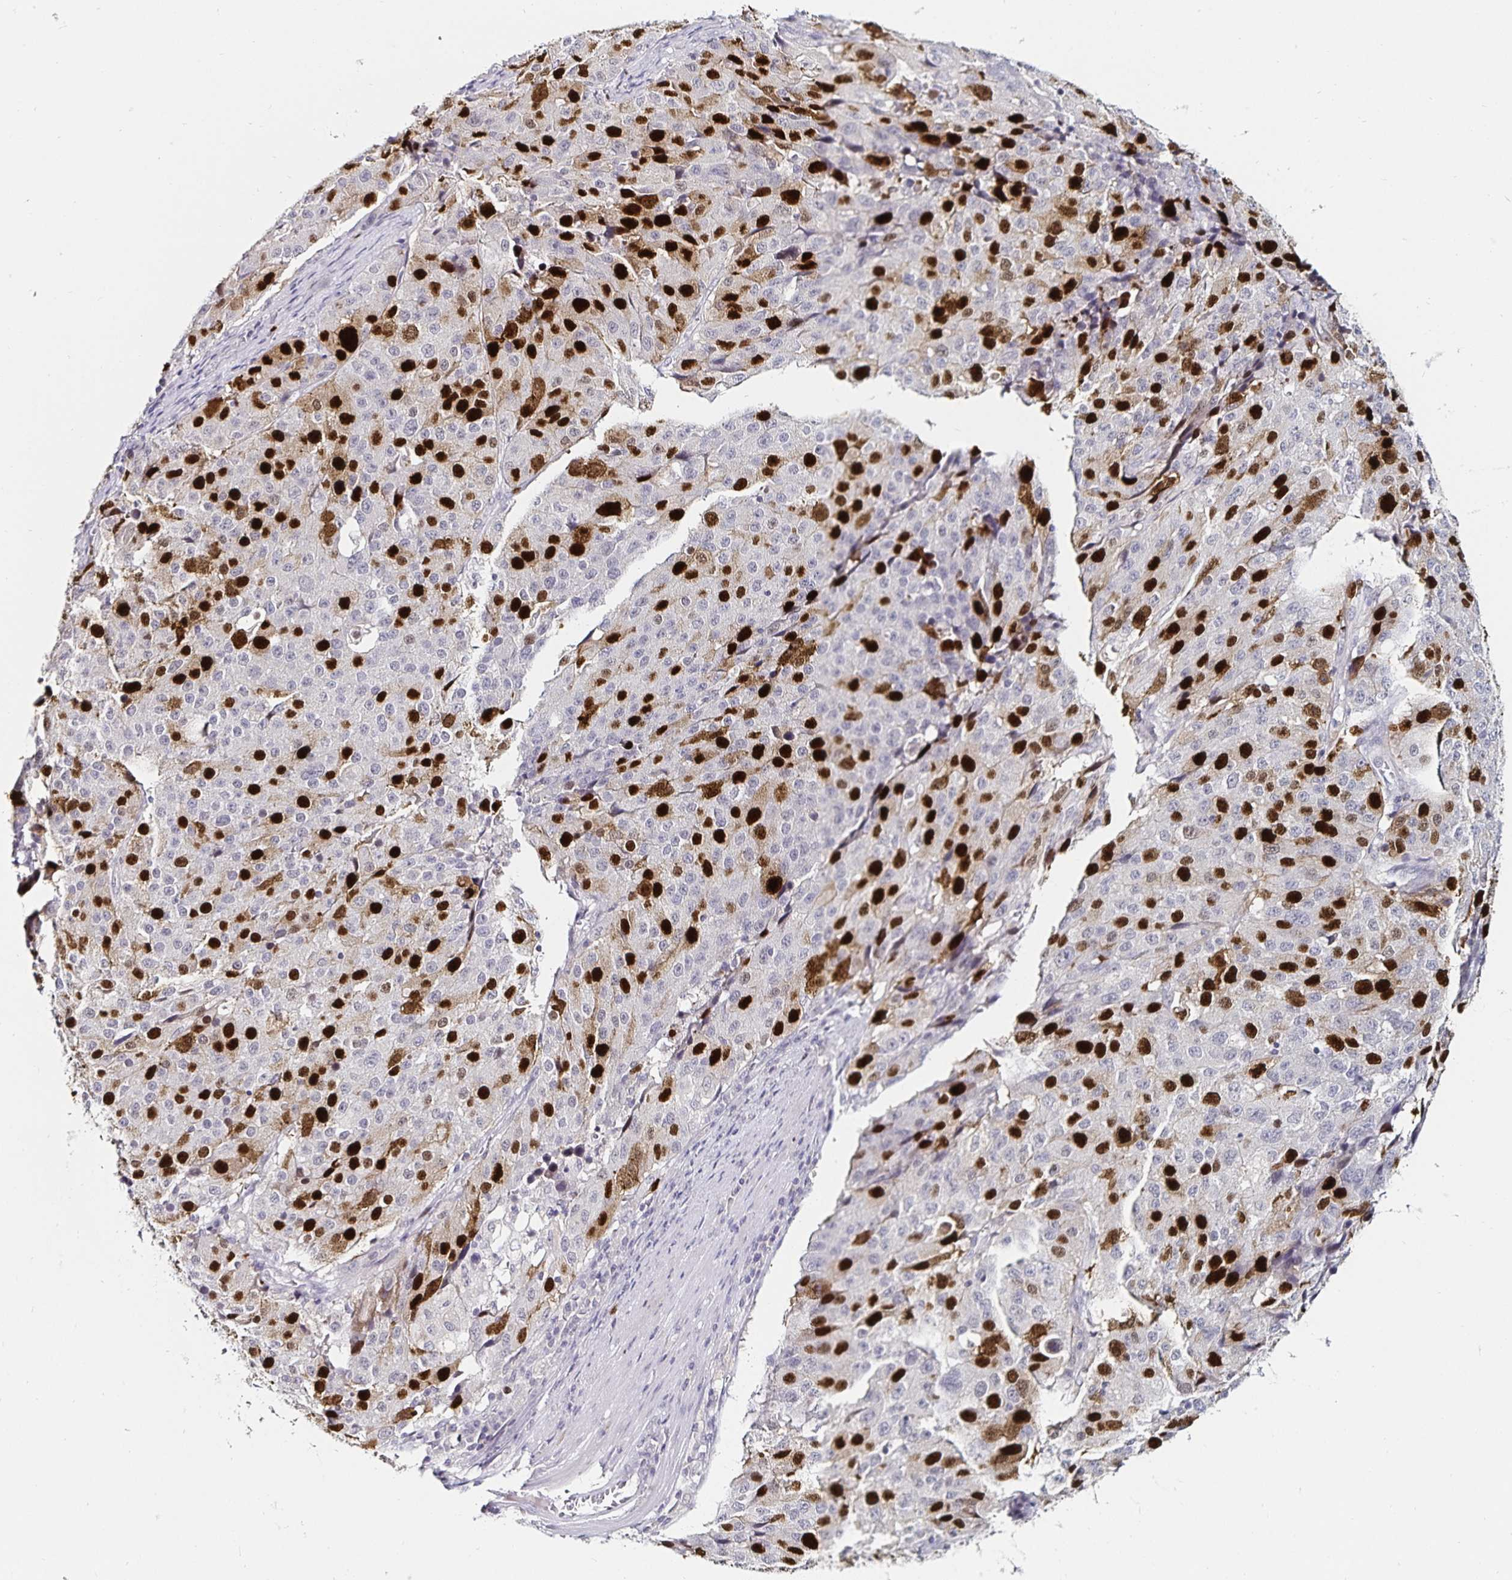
{"staining": {"intensity": "strong", "quantity": "25%-75%", "location": "nuclear"}, "tissue": "stomach cancer", "cell_type": "Tumor cells", "image_type": "cancer", "snomed": [{"axis": "morphology", "description": "Adenocarcinoma, NOS"}, {"axis": "topography", "description": "Stomach"}], "caption": "Stomach cancer stained with DAB (3,3'-diaminobenzidine) immunohistochemistry (IHC) exhibits high levels of strong nuclear expression in about 25%-75% of tumor cells.", "gene": "ANLN", "patient": {"sex": "male", "age": 71}}